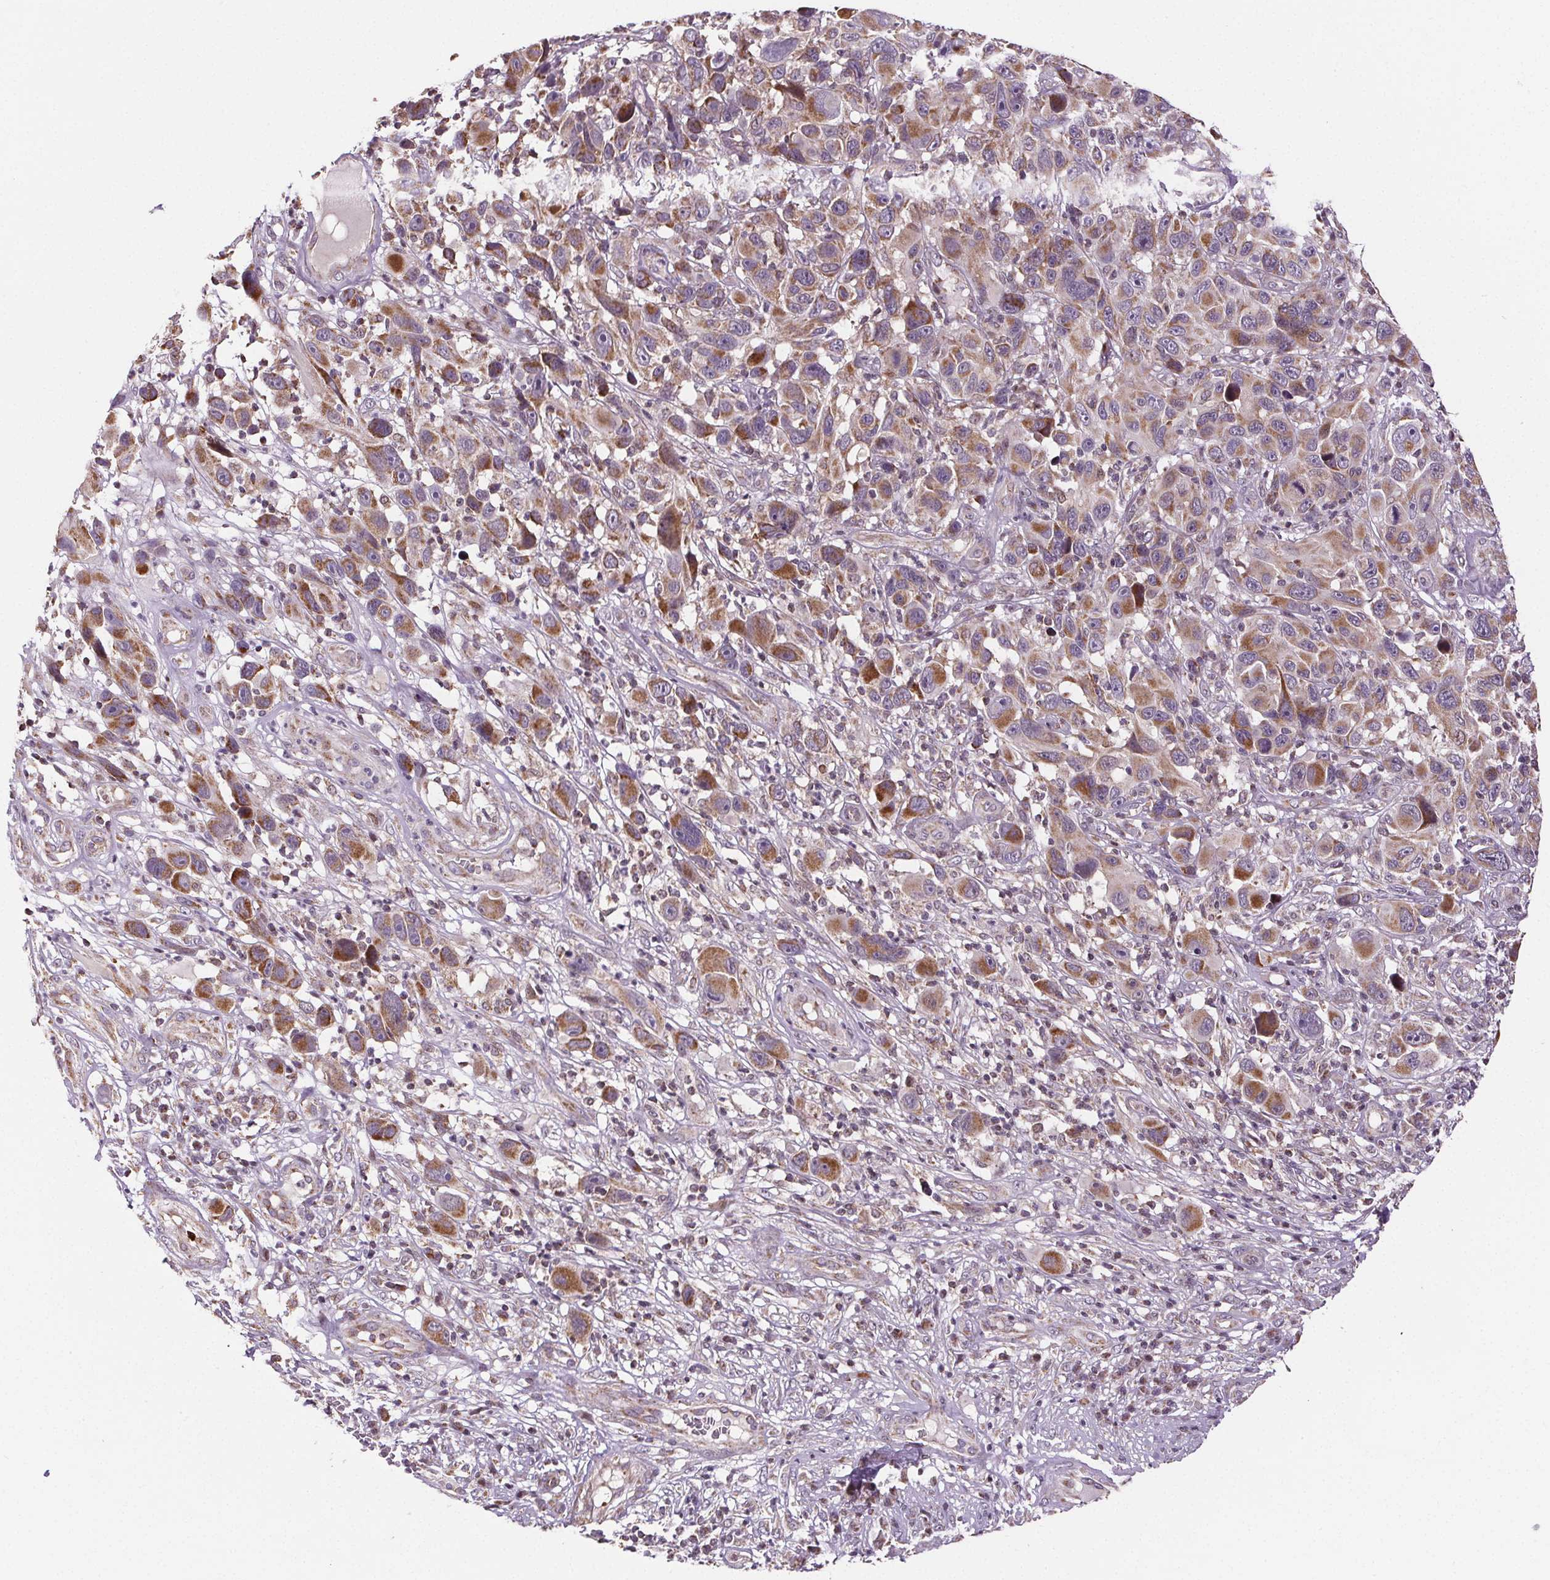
{"staining": {"intensity": "moderate", "quantity": ">75%", "location": "cytoplasmic/membranous"}, "tissue": "melanoma", "cell_type": "Tumor cells", "image_type": "cancer", "snomed": [{"axis": "morphology", "description": "Malignant melanoma, NOS"}, {"axis": "topography", "description": "Skin"}], "caption": "The immunohistochemical stain shows moderate cytoplasmic/membranous expression in tumor cells of melanoma tissue.", "gene": "SUCLA2", "patient": {"sex": "male", "age": 53}}